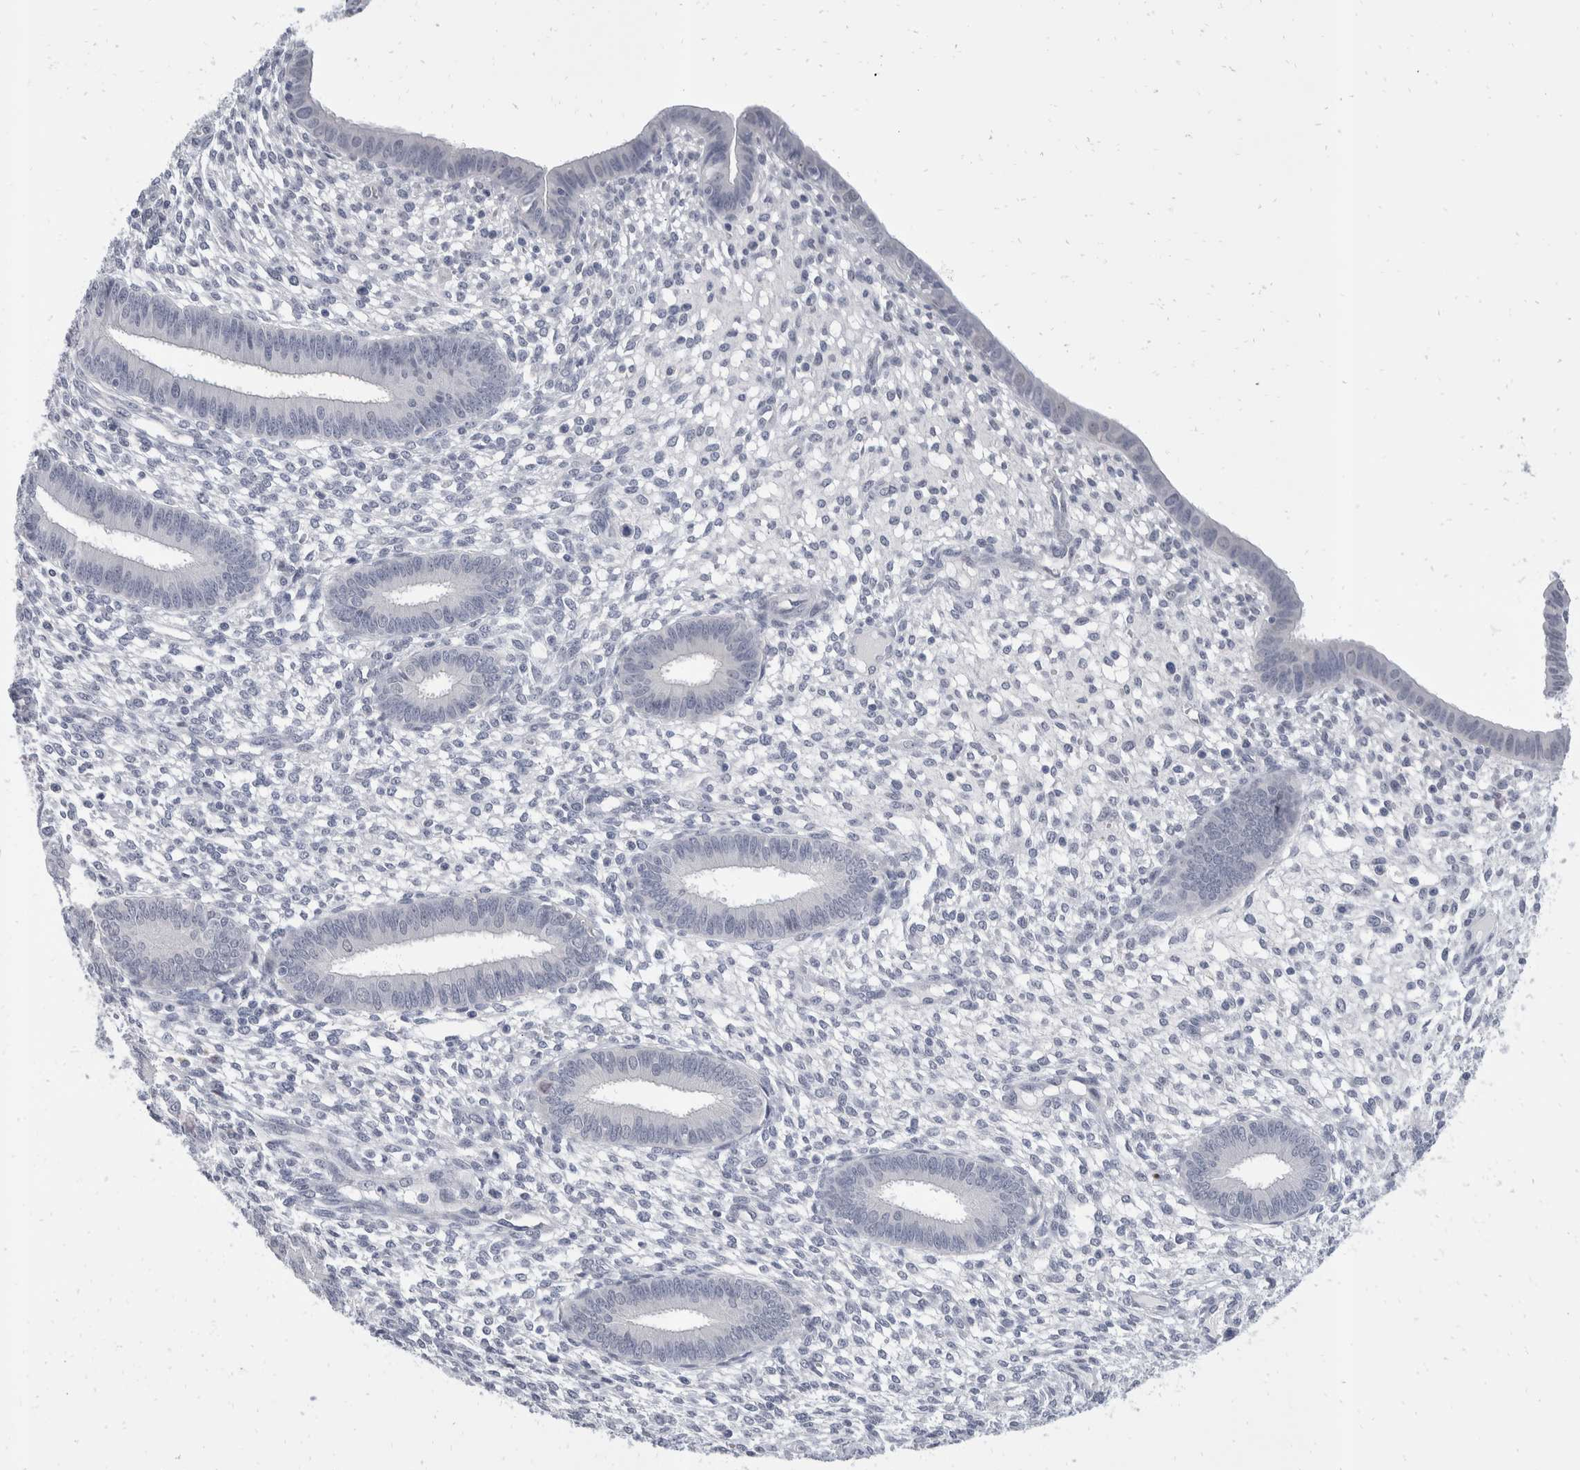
{"staining": {"intensity": "negative", "quantity": "none", "location": "none"}, "tissue": "endometrium", "cell_type": "Cells in endometrial stroma", "image_type": "normal", "snomed": [{"axis": "morphology", "description": "Normal tissue, NOS"}, {"axis": "topography", "description": "Endometrium"}], "caption": "Cells in endometrial stroma are negative for protein expression in unremarkable human endometrium. (DAB (3,3'-diaminobenzidine) immunohistochemistry with hematoxylin counter stain).", "gene": "CATSPERD", "patient": {"sex": "female", "age": 46}}